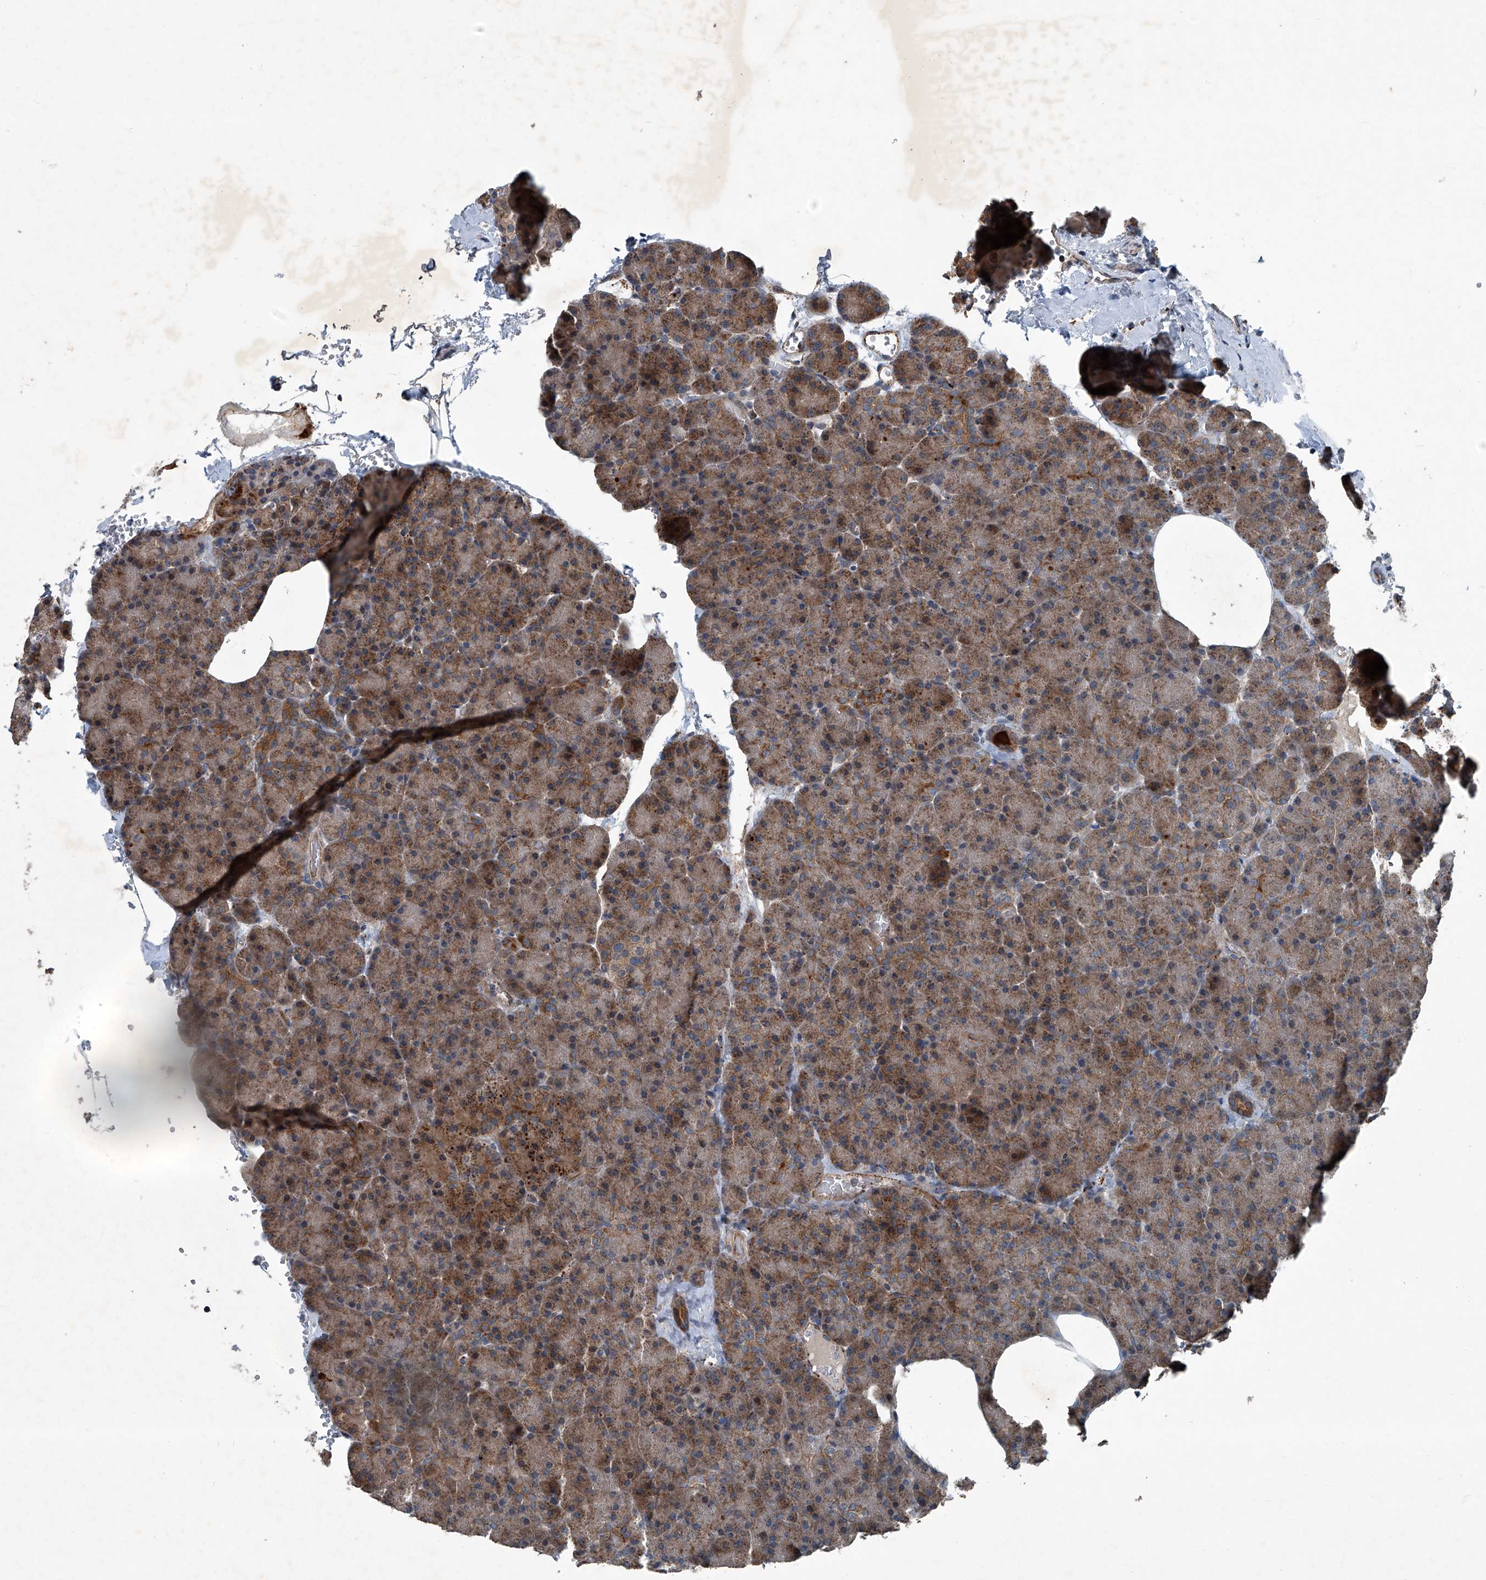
{"staining": {"intensity": "moderate", "quantity": ">75%", "location": "cytoplasmic/membranous"}, "tissue": "pancreas", "cell_type": "Exocrine glandular cells", "image_type": "normal", "snomed": [{"axis": "morphology", "description": "Normal tissue, NOS"}, {"axis": "morphology", "description": "Carcinoid, malignant, NOS"}, {"axis": "topography", "description": "Pancreas"}], "caption": "A brown stain labels moderate cytoplasmic/membranous positivity of a protein in exocrine glandular cells of benign human pancreas. The protein is stained brown, and the nuclei are stained in blue (DAB IHC with brightfield microscopy, high magnification).", "gene": "SENP2", "patient": {"sex": "female", "age": 35}}